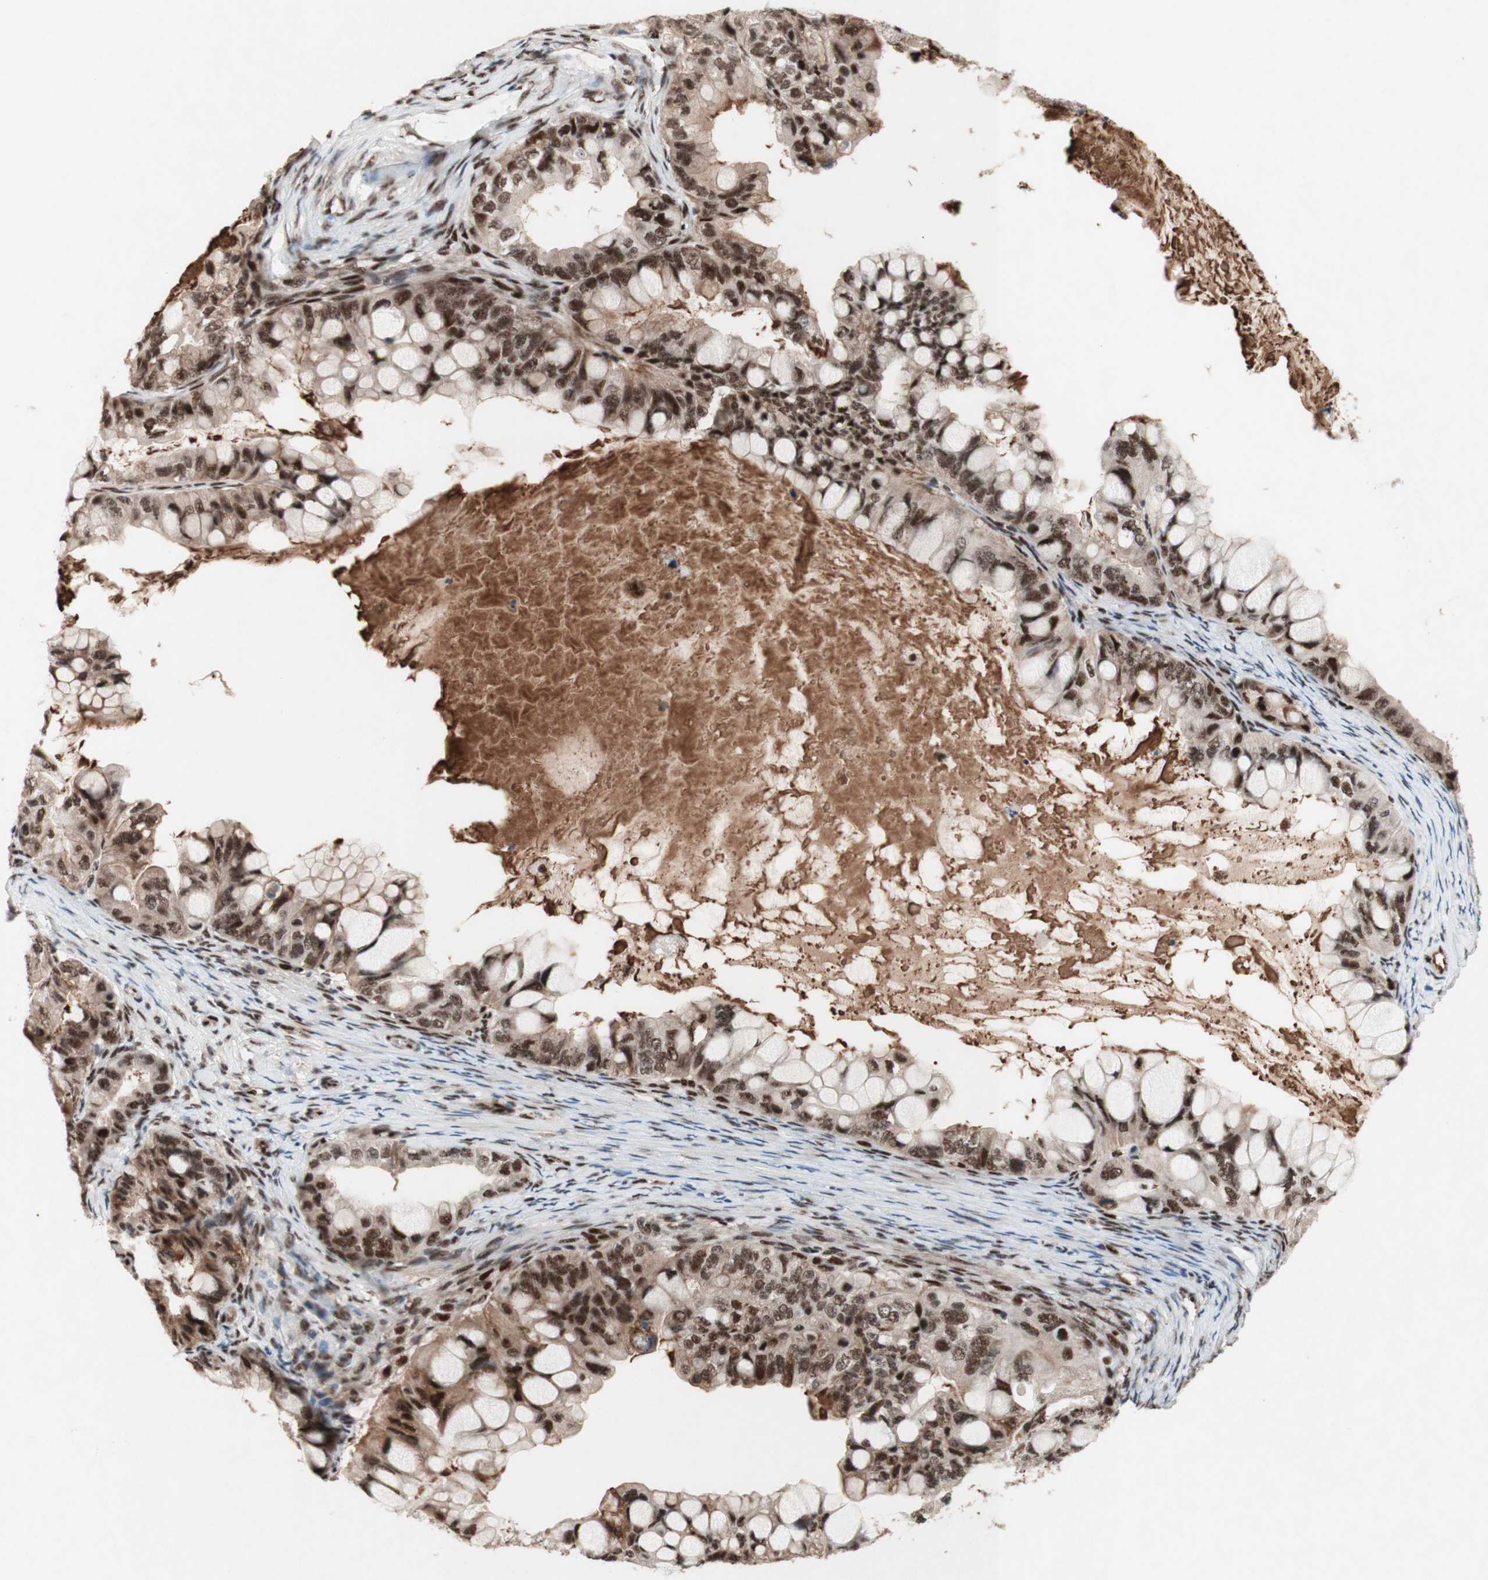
{"staining": {"intensity": "strong", "quantity": ">75%", "location": "nuclear"}, "tissue": "ovarian cancer", "cell_type": "Tumor cells", "image_type": "cancer", "snomed": [{"axis": "morphology", "description": "Cystadenocarcinoma, mucinous, NOS"}, {"axis": "topography", "description": "Ovary"}], "caption": "Protein staining of ovarian cancer (mucinous cystadenocarcinoma) tissue displays strong nuclear staining in about >75% of tumor cells.", "gene": "TLE1", "patient": {"sex": "female", "age": 80}}